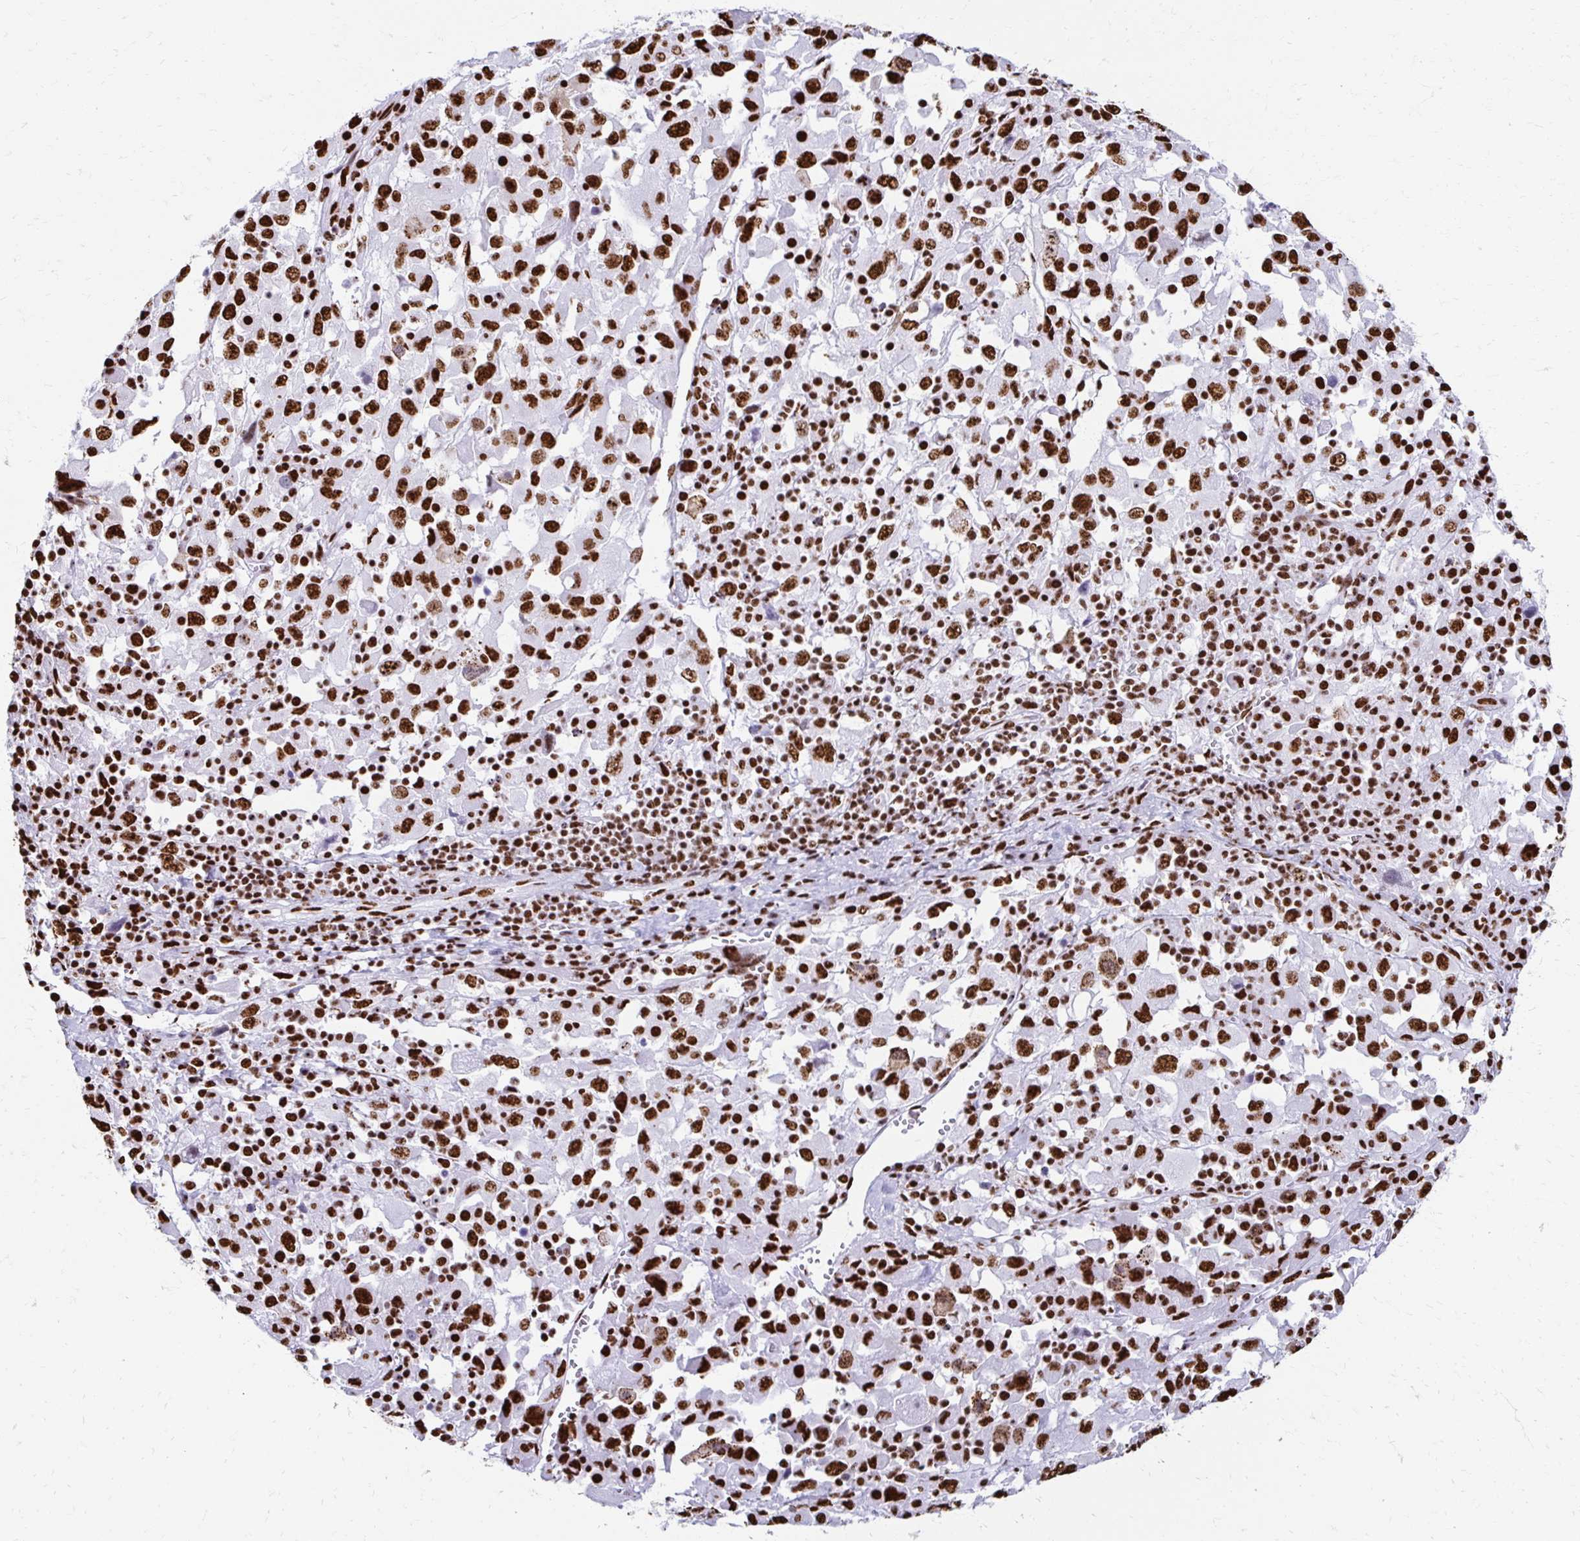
{"staining": {"intensity": "strong", "quantity": ">75%", "location": "nuclear"}, "tissue": "melanoma", "cell_type": "Tumor cells", "image_type": "cancer", "snomed": [{"axis": "morphology", "description": "Malignant melanoma, Metastatic site"}, {"axis": "topography", "description": "Soft tissue"}], "caption": "The histopathology image exhibits immunohistochemical staining of melanoma. There is strong nuclear positivity is identified in approximately >75% of tumor cells.", "gene": "NONO", "patient": {"sex": "male", "age": 50}}